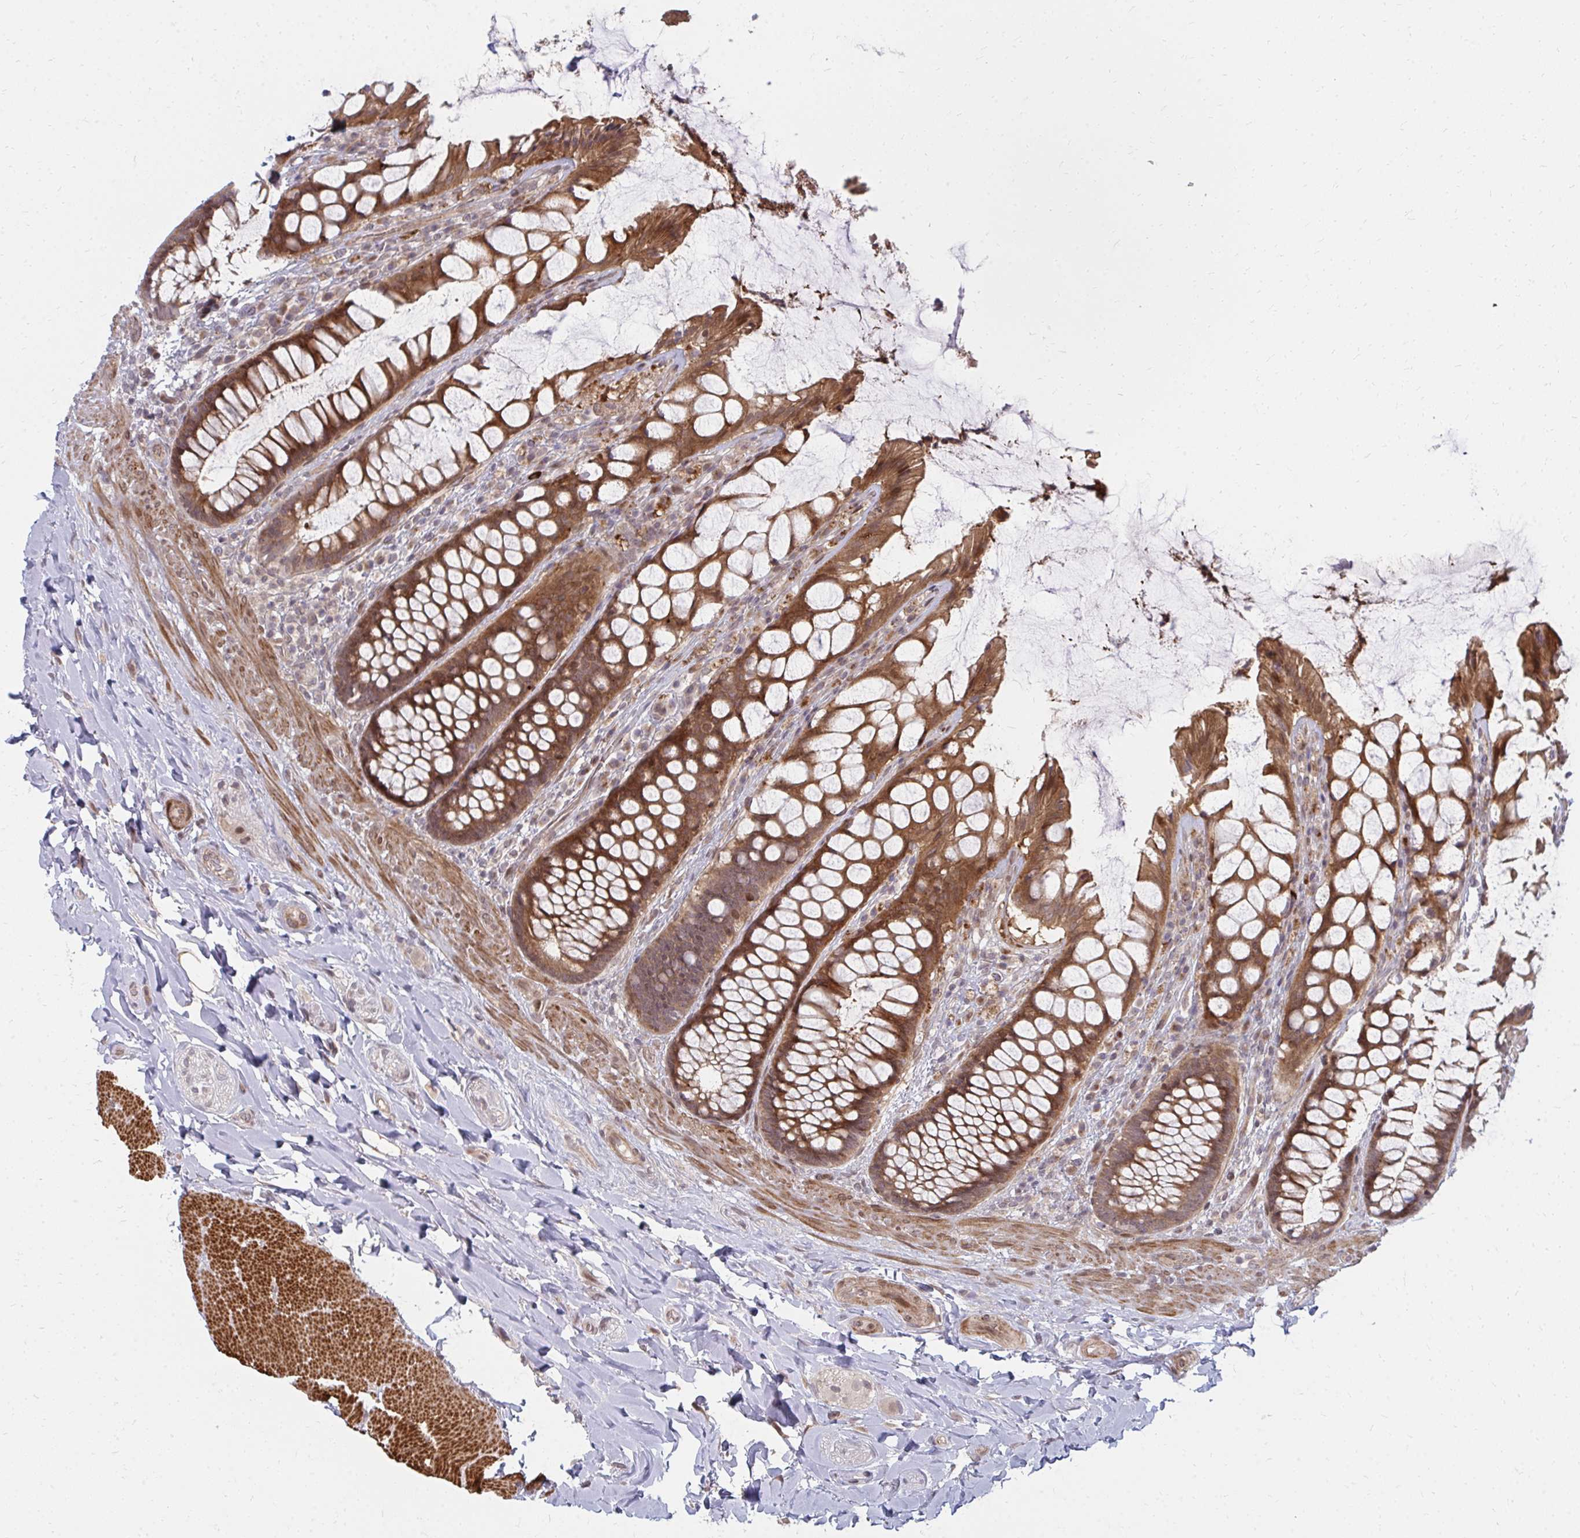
{"staining": {"intensity": "strong", "quantity": ">75%", "location": "cytoplasmic/membranous"}, "tissue": "rectum", "cell_type": "Glandular cells", "image_type": "normal", "snomed": [{"axis": "morphology", "description": "Normal tissue, NOS"}, {"axis": "topography", "description": "Rectum"}], "caption": "Protein staining of unremarkable rectum displays strong cytoplasmic/membranous positivity in approximately >75% of glandular cells. The protein of interest is shown in brown color, while the nuclei are stained blue.", "gene": "ZNF285", "patient": {"sex": "female", "age": 58}}